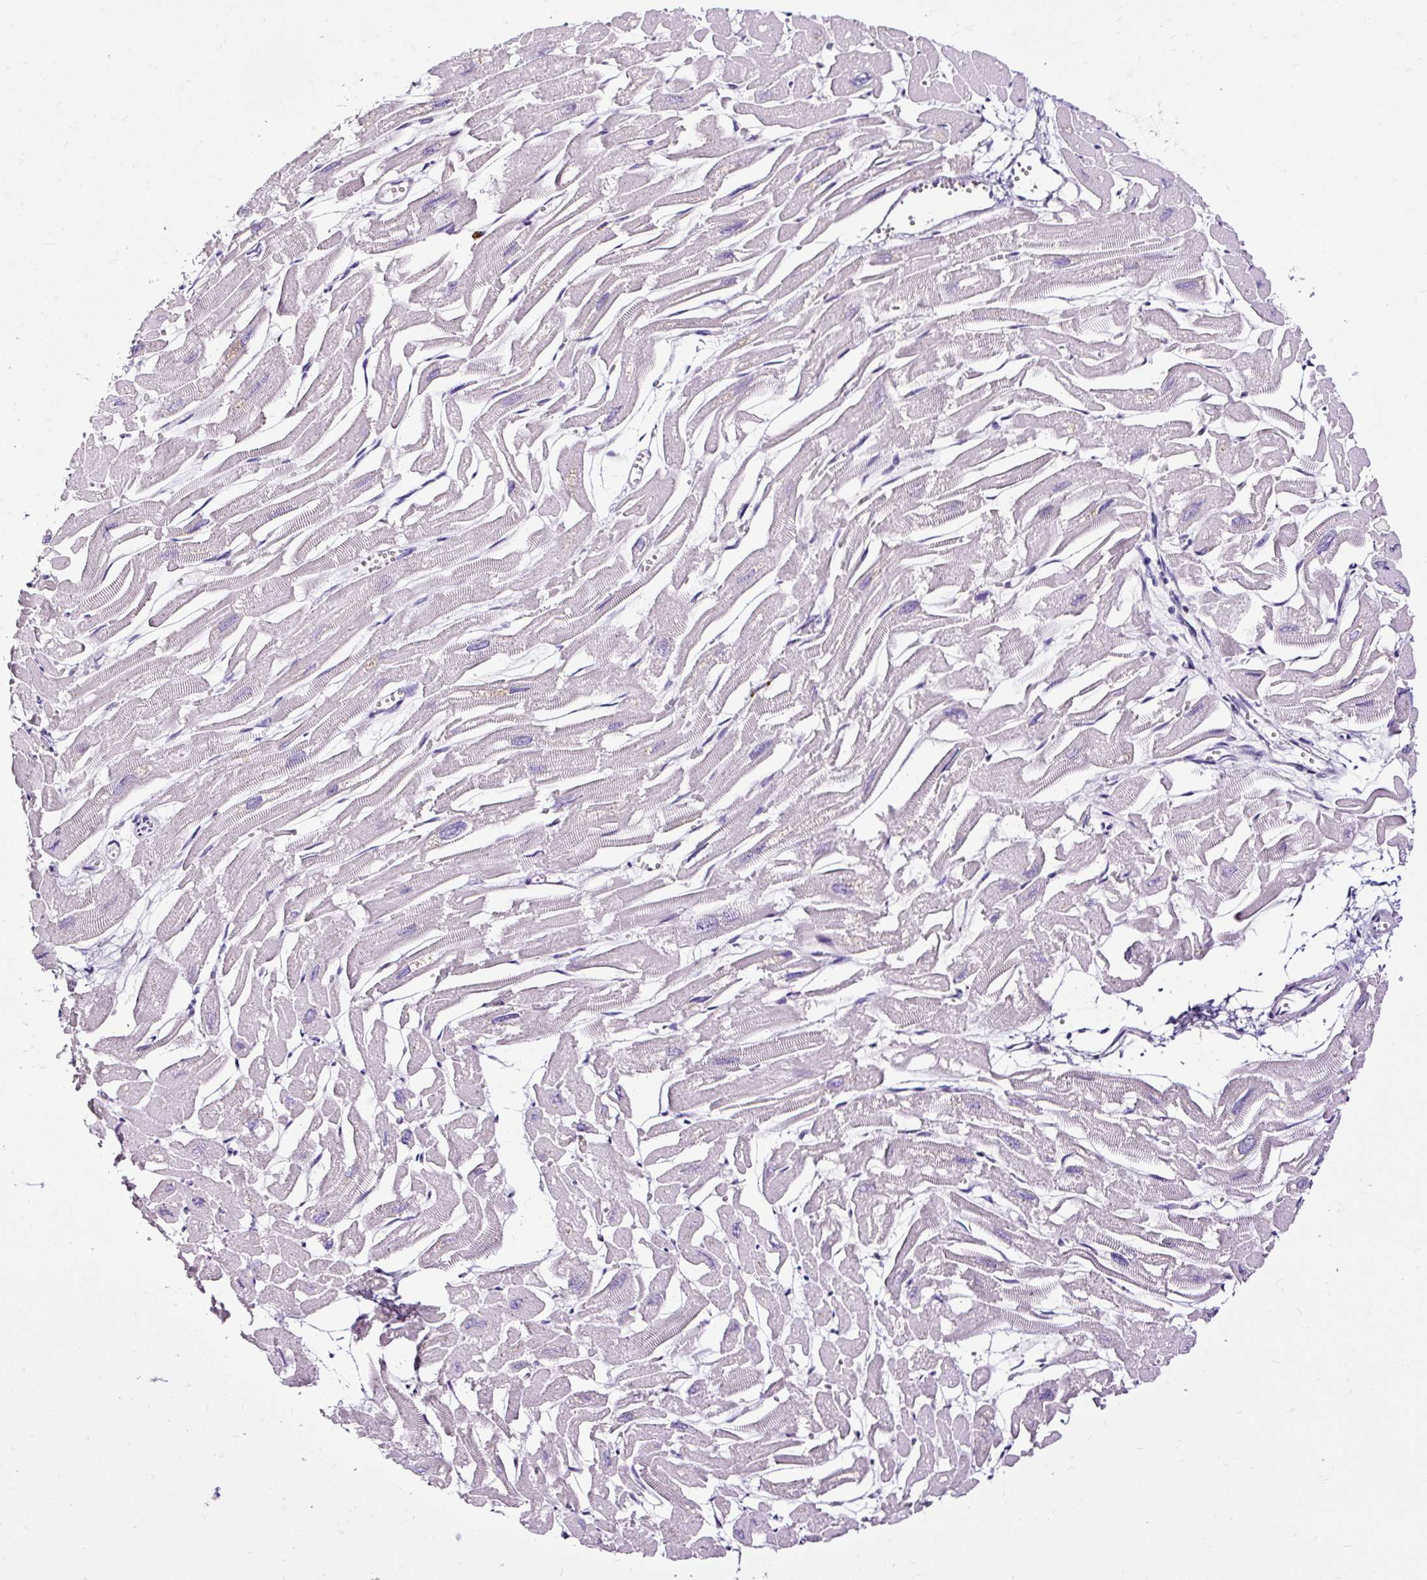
{"staining": {"intensity": "negative", "quantity": "none", "location": "none"}, "tissue": "heart muscle", "cell_type": "Cardiomyocytes", "image_type": "normal", "snomed": [{"axis": "morphology", "description": "Normal tissue, NOS"}, {"axis": "topography", "description": "Heart"}], "caption": "Photomicrograph shows no protein expression in cardiomyocytes of normal heart muscle. (DAB (3,3'-diaminobenzidine) IHC with hematoxylin counter stain).", "gene": "SLC7A8", "patient": {"sex": "male", "age": 54}}